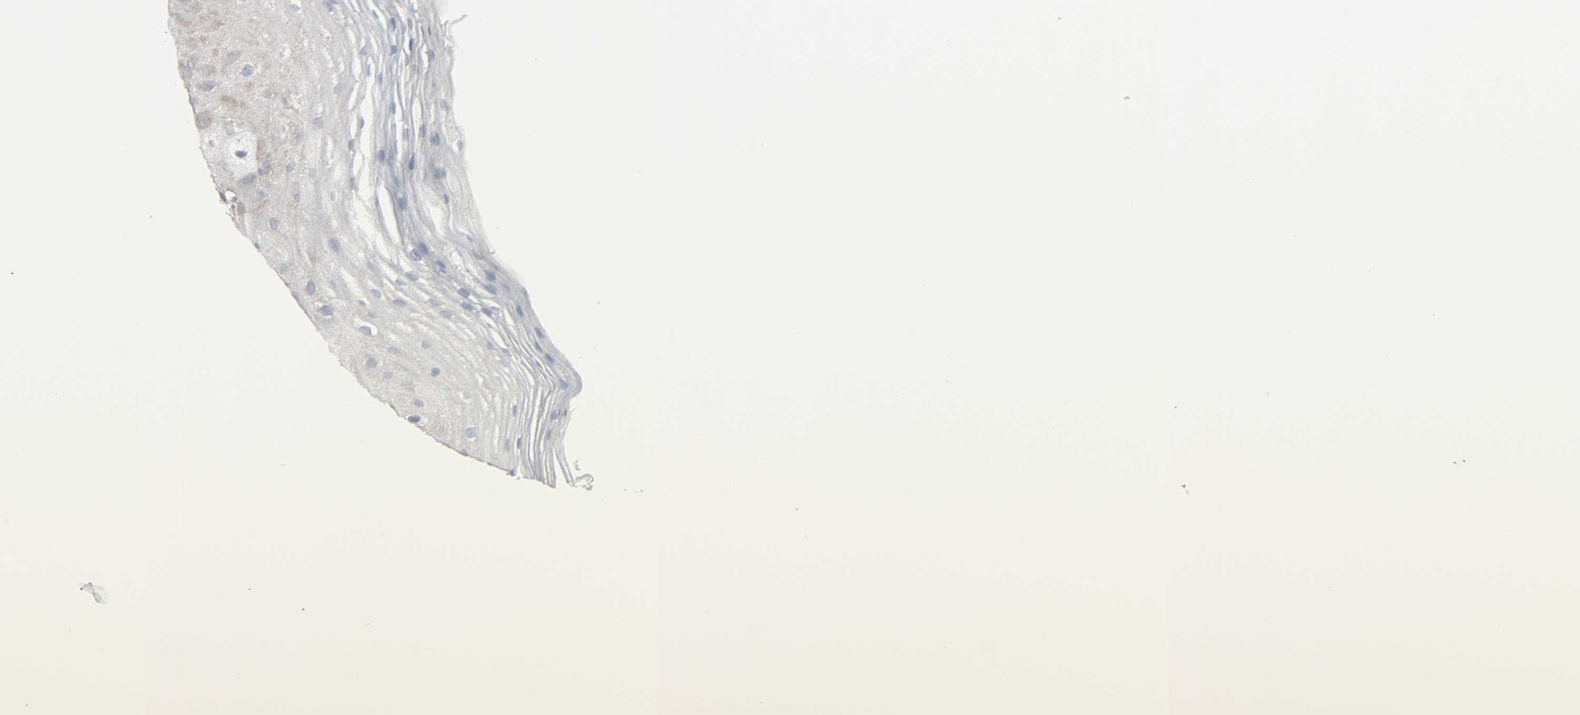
{"staining": {"intensity": "weak", "quantity": "25%-75%", "location": "cytoplasmic/membranous"}, "tissue": "oral mucosa", "cell_type": "Squamous epithelial cells", "image_type": "normal", "snomed": [{"axis": "morphology", "description": "Normal tissue, NOS"}, {"axis": "morphology", "description": "Squamous cell carcinoma, NOS"}, {"axis": "topography", "description": "Skeletal muscle"}, {"axis": "topography", "description": "Oral tissue"}, {"axis": "topography", "description": "Head-Neck"}], "caption": "A brown stain labels weak cytoplasmic/membranous positivity of a protein in squamous epithelial cells of normal oral mucosa. (DAB IHC, brown staining for protein, blue staining for nuclei).", "gene": "GSK3A", "patient": {"sex": "male", "age": 71}}